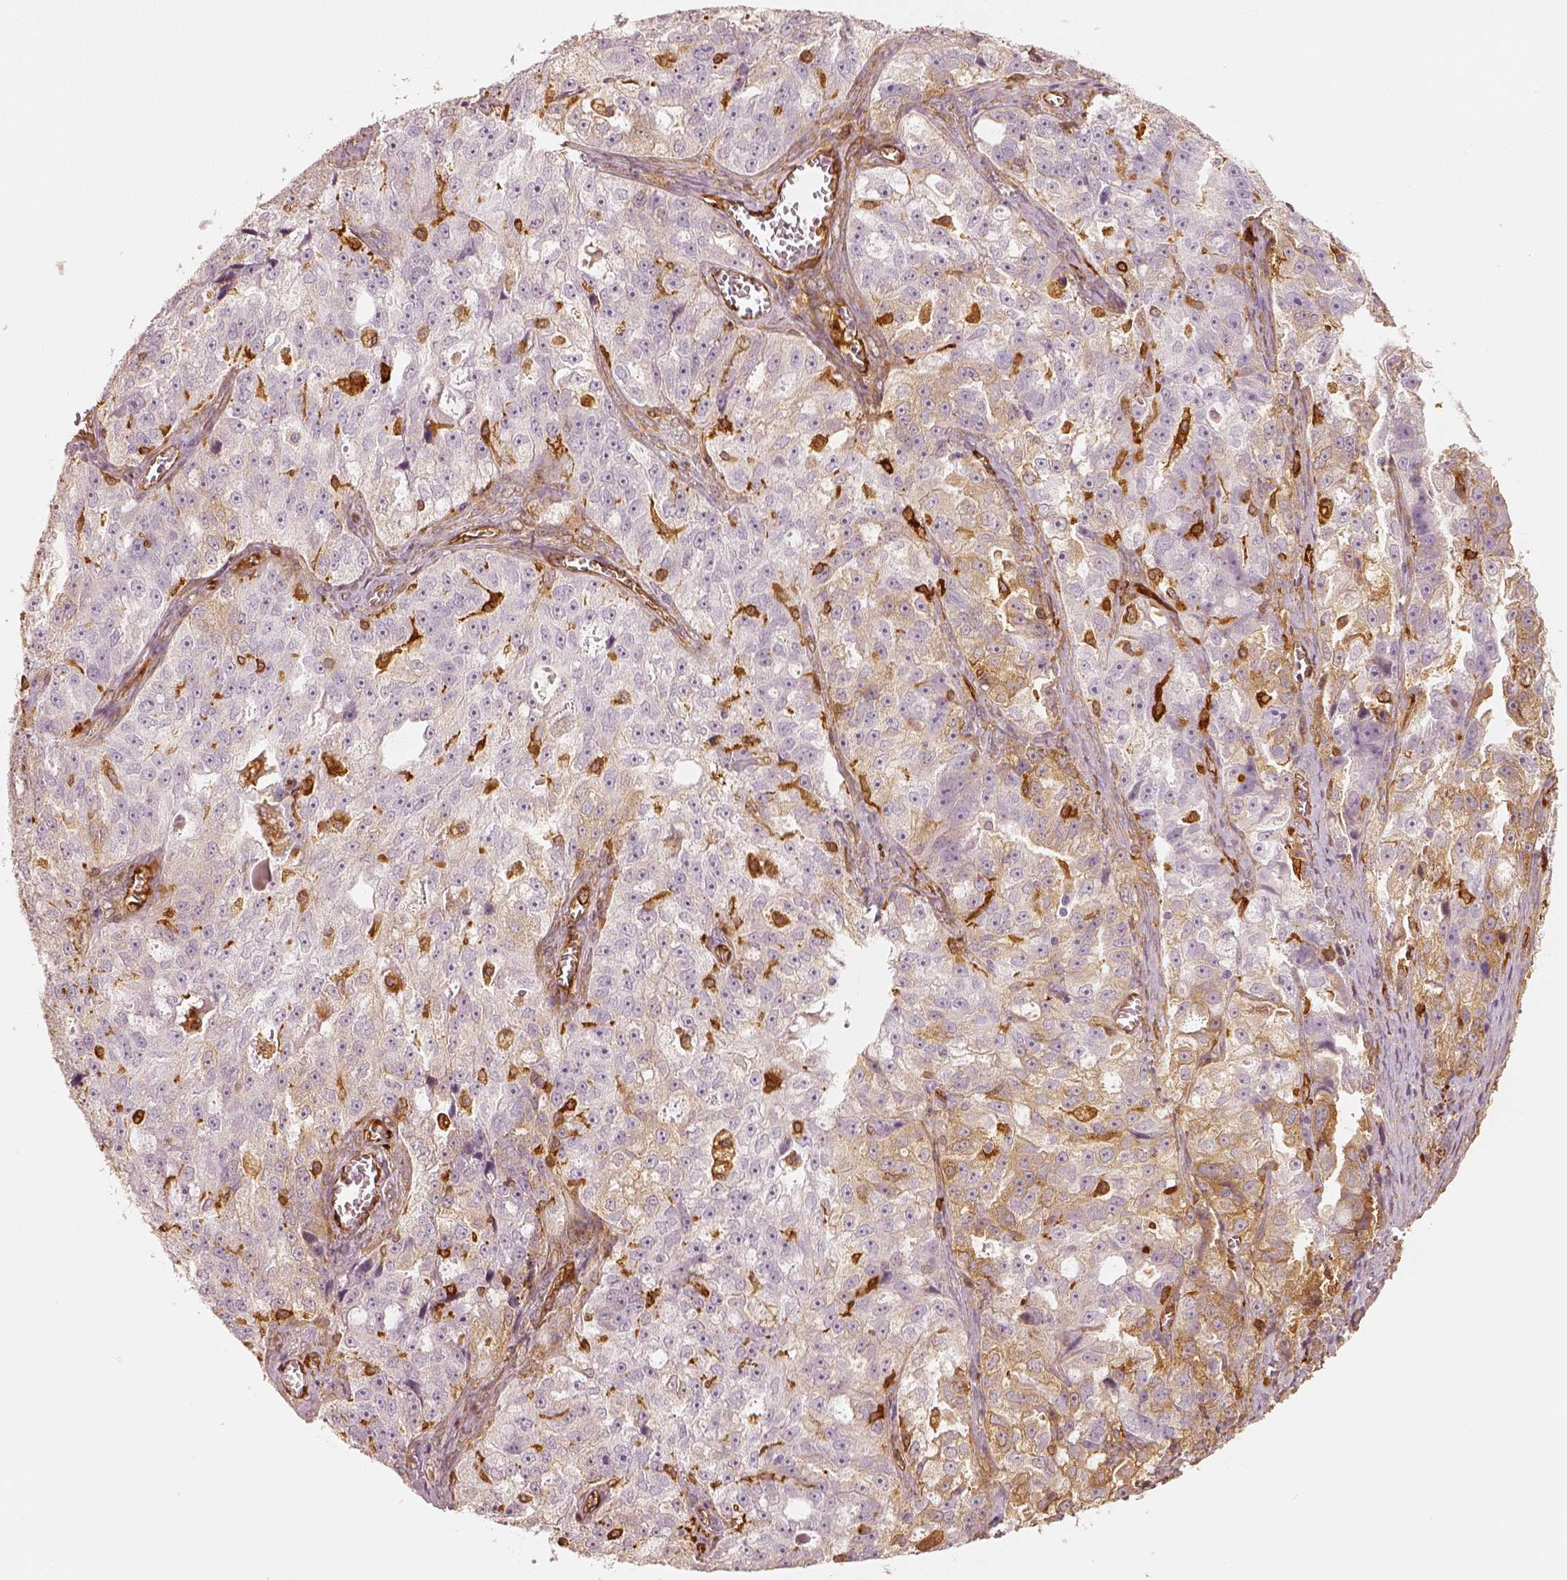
{"staining": {"intensity": "weak", "quantity": "<25%", "location": "cytoplasmic/membranous"}, "tissue": "ovarian cancer", "cell_type": "Tumor cells", "image_type": "cancer", "snomed": [{"axis": "morphology", "description": "Cystadenocarcinoma, serous, NOS"}, {"axis": "topography", "description": "Ovary"}], "caption": "DAB (3,3'-diaminobenzidine) immunohistochemical staining of ovarian serous cystadenocarcinoma demonstrates no significant staining in tumor cells. (Stains: DAB immunohistochemistry (IHC) with hematoxylin counter stain, Microscopy: brightfield microscopy at high magnification).", "gene": "FSCN1", "patient": {"sex": "female", "age": 51}}